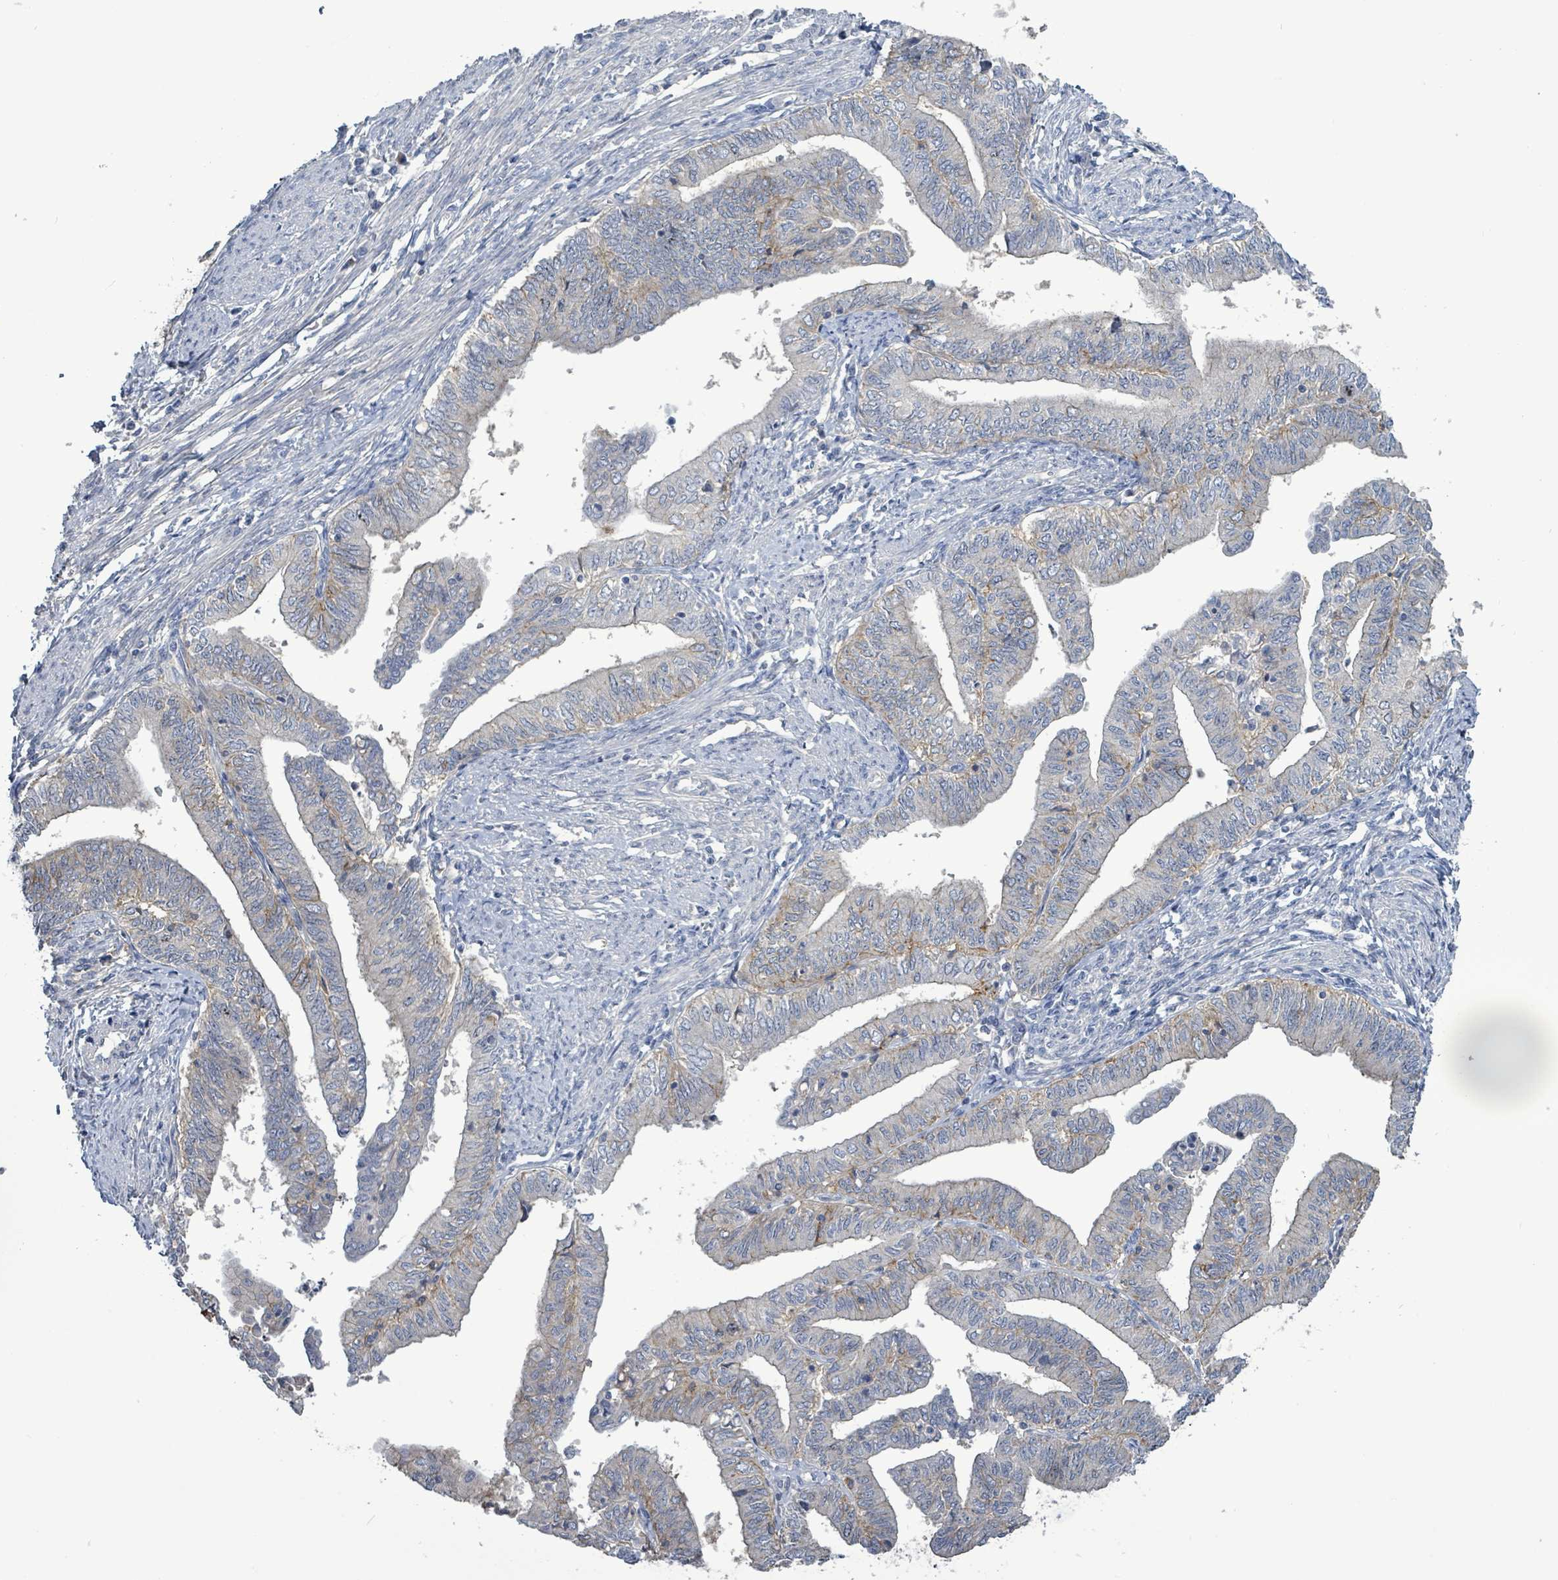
{"staining": {"intensity": "weak", "quantity": "<25%", "location": "cytoplasmic/membranous"}, "tissue": "endometrial cancer", "cell_type": "Tumor cells", "image_type": "cancer", "snomed": [{"axis": "morphology", "description": "Adenocarcinoma, NOS"}, {"axis": "topography", "description": "Endometrium"}], "caption": "Protein analysis of endometrial adenocarcinoma reveals no significant positivity in tumor cells.", "gene": "KRAS", "patient": {"sex": "female", "age": 66}}